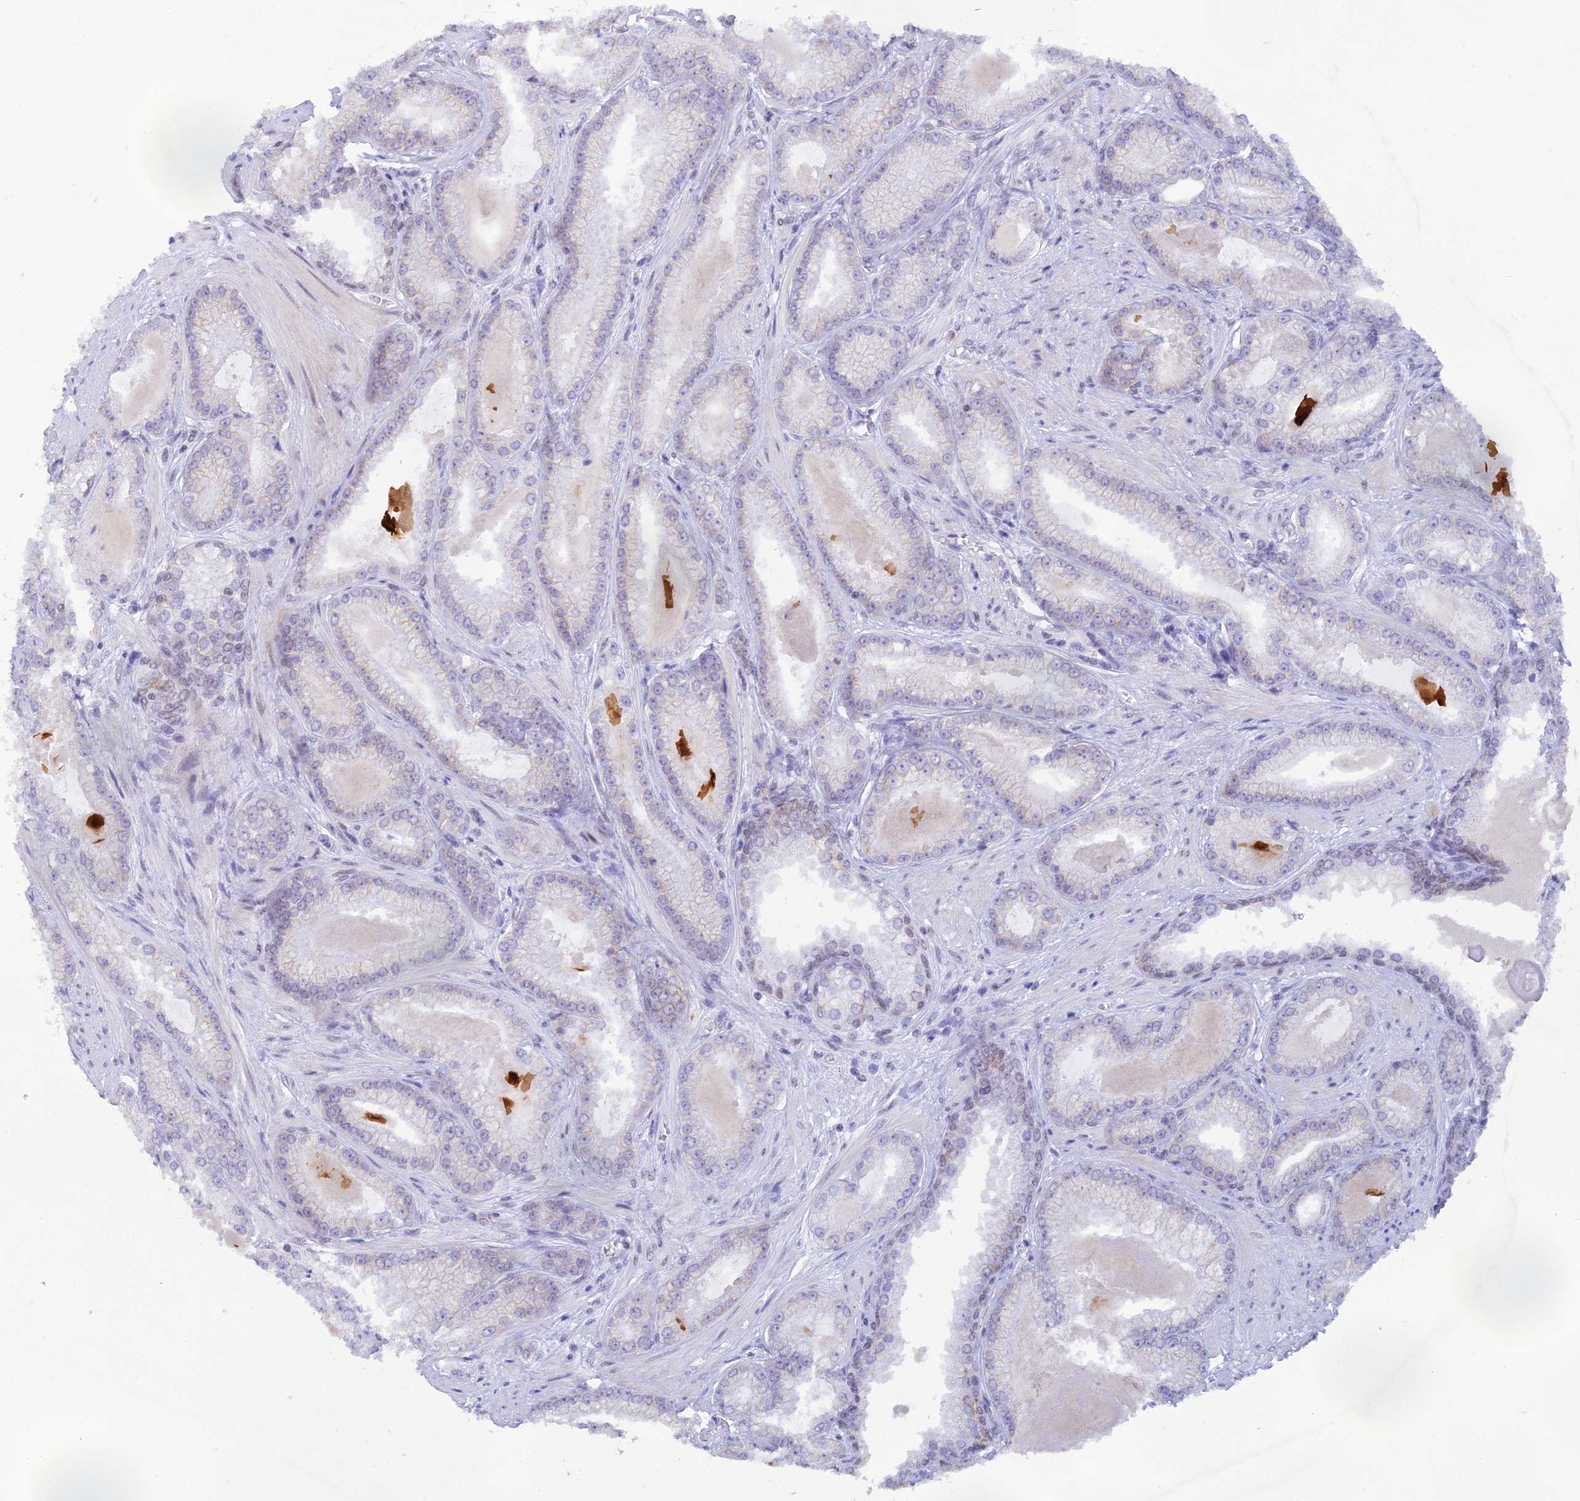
{"staining": {"intensity": "weak", "quantity": "<25%", "location": "cytoplasmic/membranous"}, "tissue": "prostate cancer", "cell_type": "Tumor cells", "image_type": "cancer", "snomed": [{"axis": "morphology", "description": "Adenocarcinoma, Low grade"}, {"axis": "topography", "description": "Prostate"}], "caption": "Image shows no significant protein staining in tumor cells of prostate adenocarcinoma (low-grade).", "gene": "THAP11", "patient": {"sex": "male", "age": 57}}